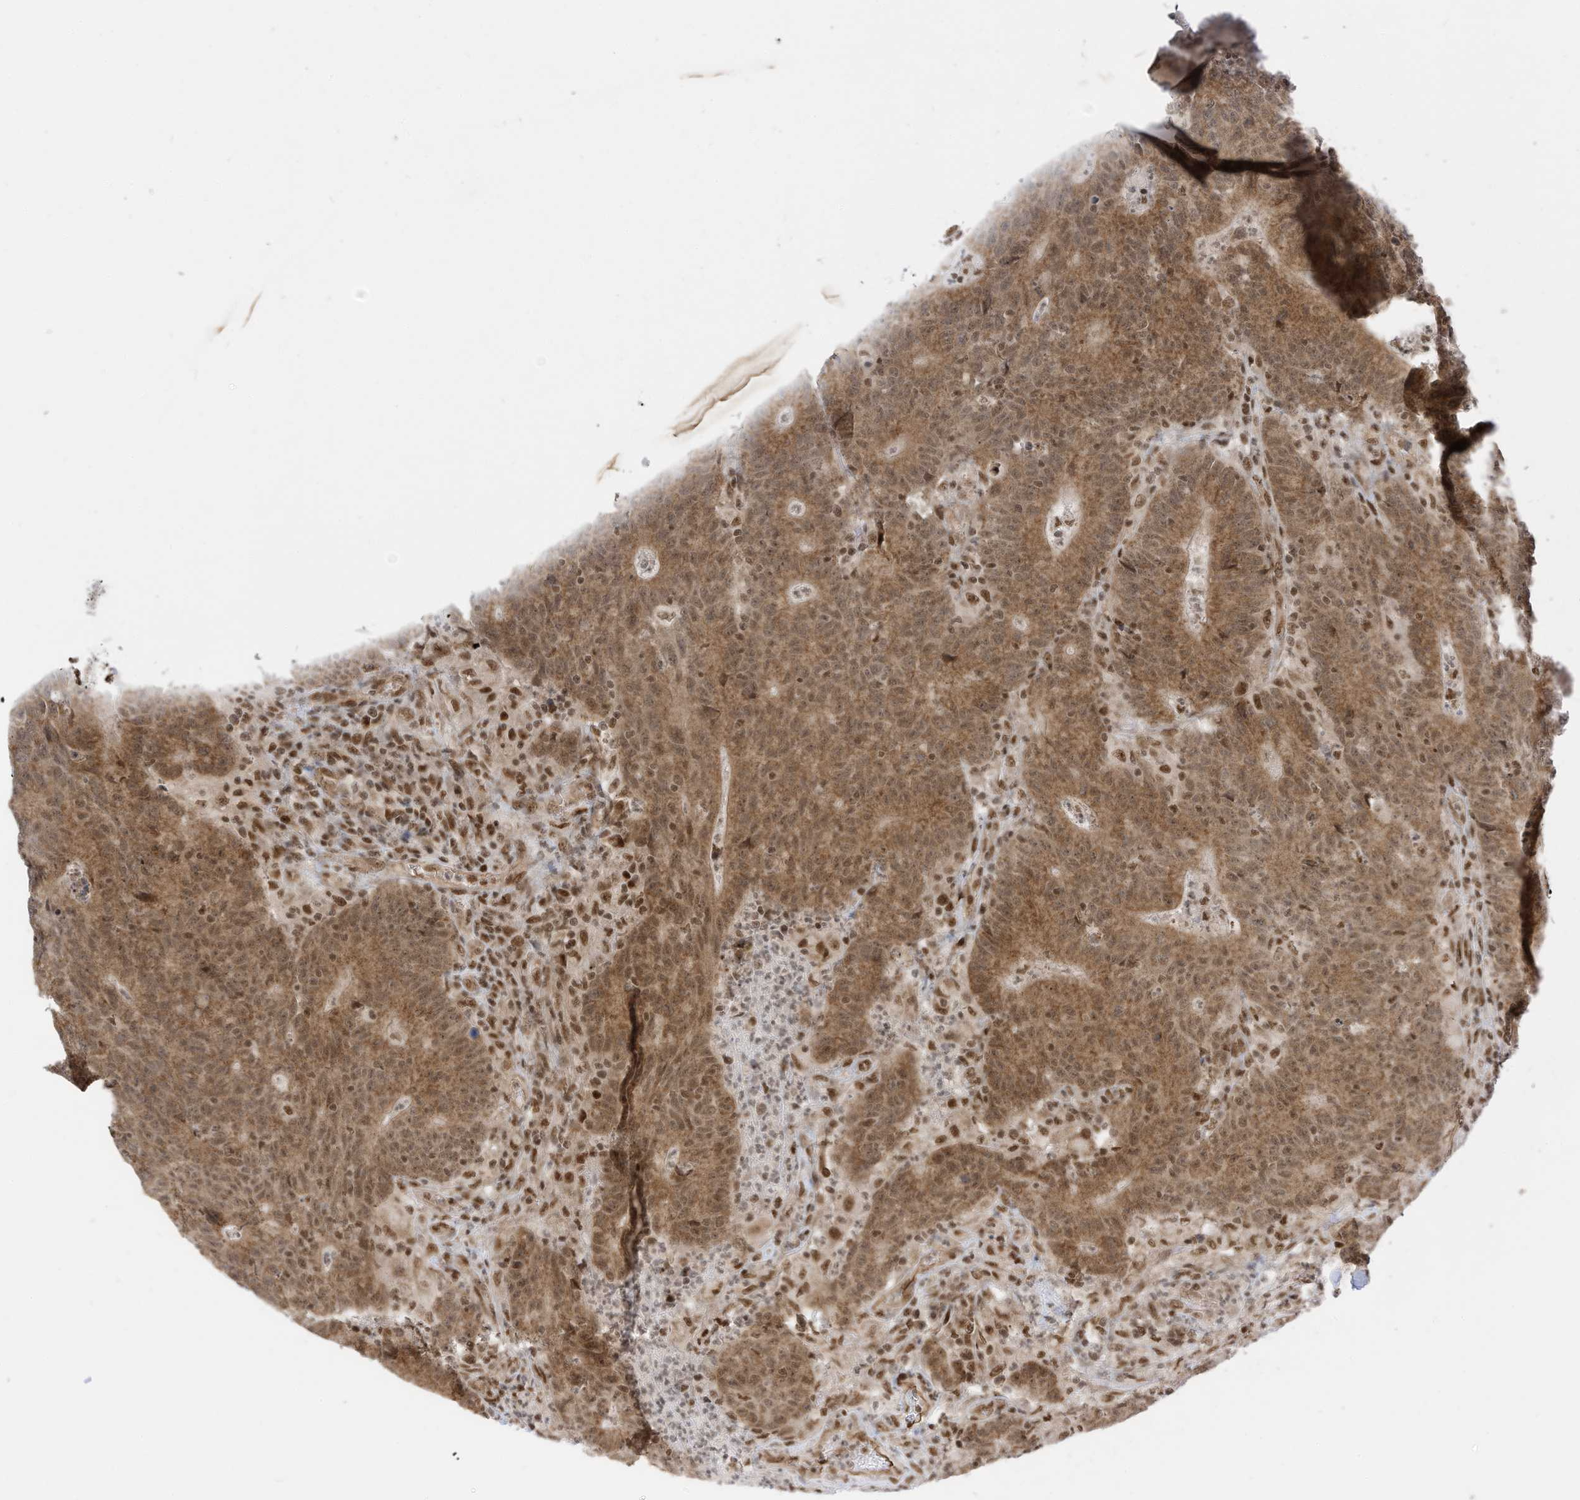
{"staining": {"intensity": "moderate", "quantity": ">75%", "location": "cytoplasmic/membranous,nuclear"}, "tissue": "colorectal cancer", "cell_type": "Tumor cells", "image_type": "cancer", "snomed": [{"axis": "morphology", "description": "Normal tissue, NOS"}, {"axis": "morphology", "description": "Adenocarcinoma, NOS"}, {"axis": "topography", "description": "Colon"}], "caption": "High-magnification brightfield microscopy of adenocarcinoma (colorectal) stained with DAB (3,3'-diaminobenzidine) (brown) and counterstained with hematoxylin (blue). tumor cells exhibit moderate cytoplasmic/membranous and nuclear positivity is appreciated in approximately>75% of cells. Using DAB (brown) and hematoxylin (blue) stains, captured at high magnification using brightfield microscopy.", "gene": "AURKAIP1", "patient": {"sex": "female", "age": 75}}